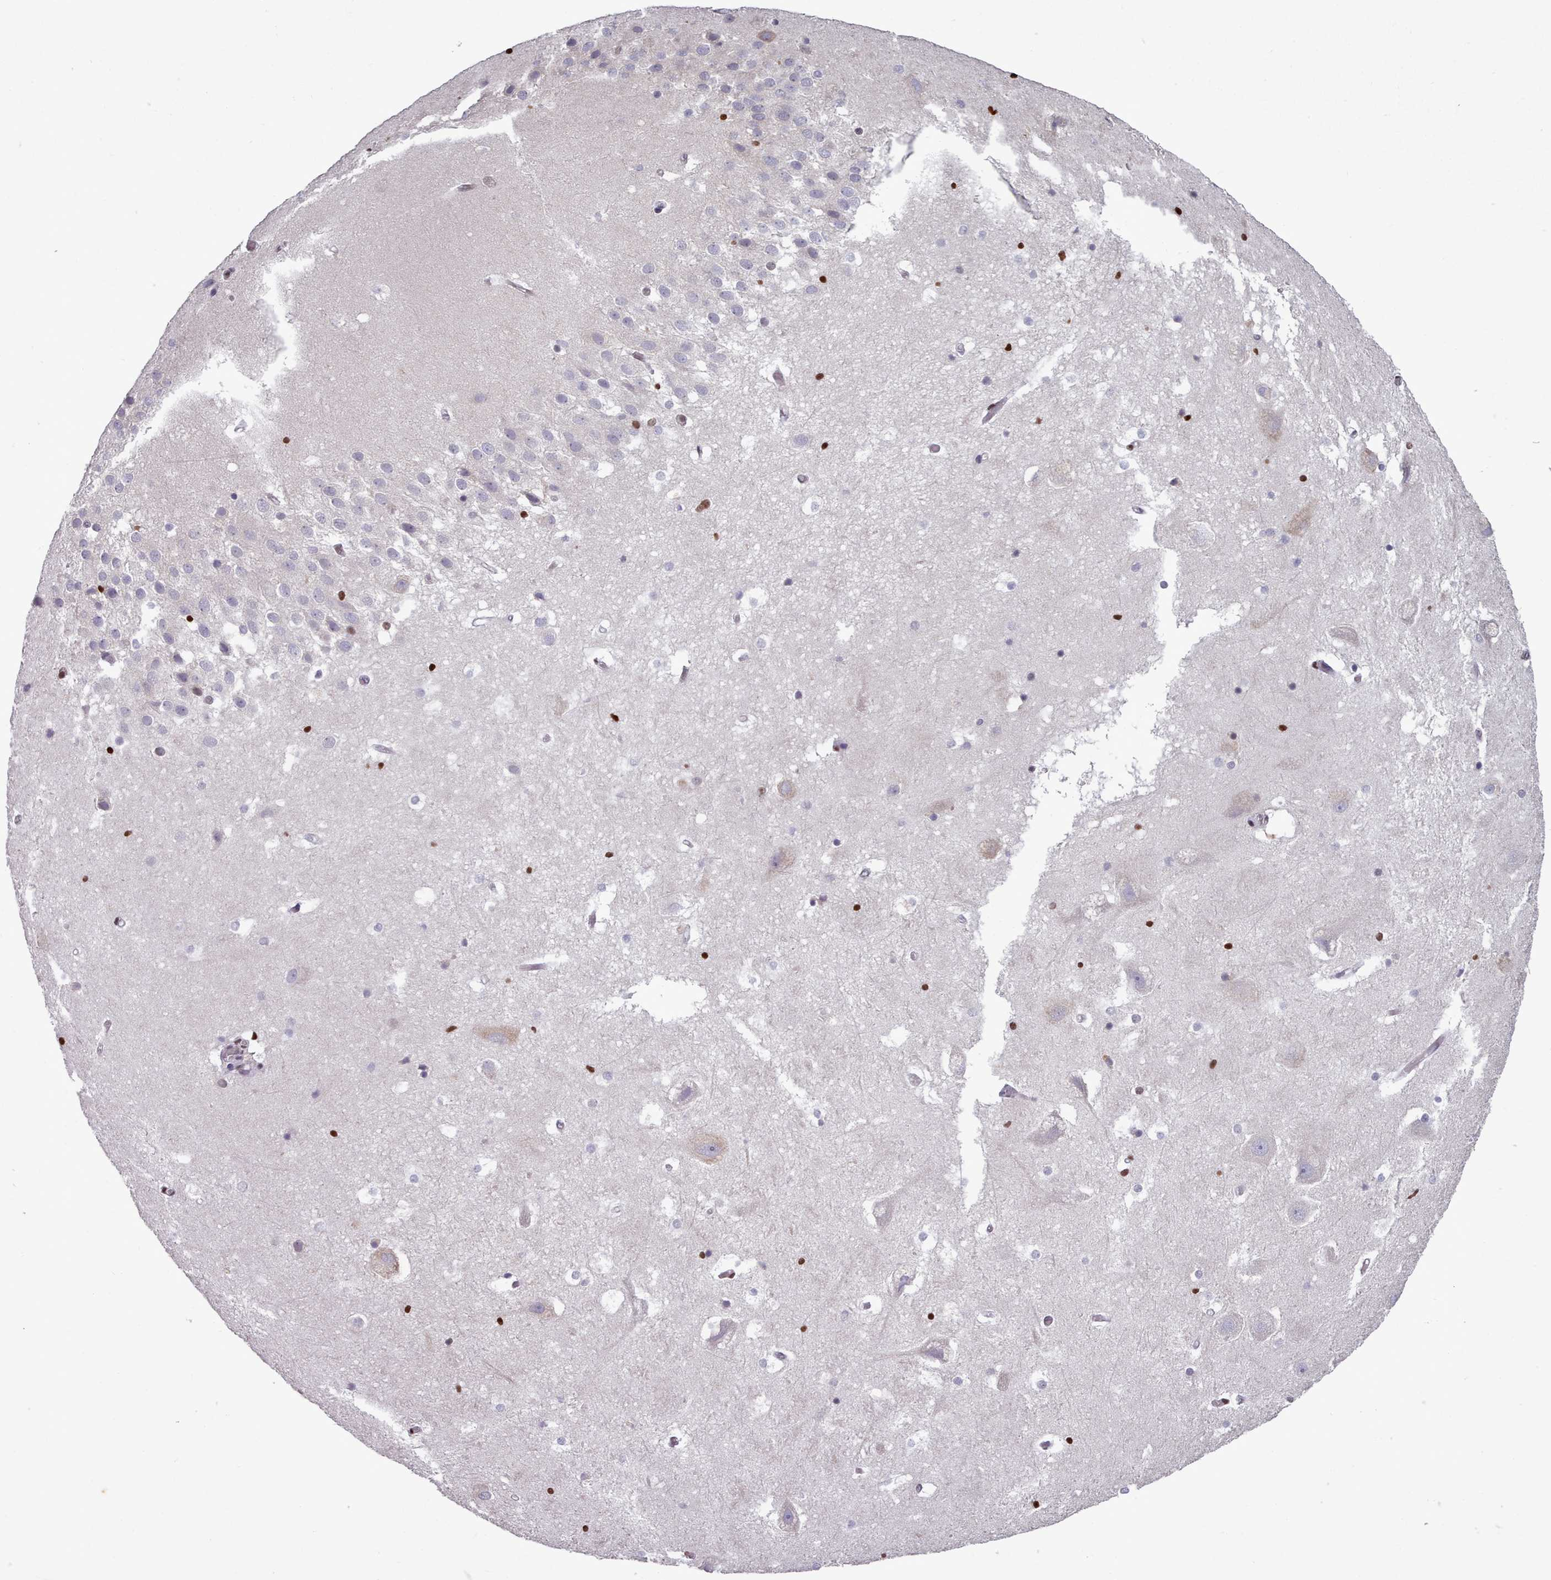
{"staining": {"intensity": "strong", "quantity": "<25%", "location": "nuclear"}, "tissue": "hippocampus", "cell_type": "Glial cells", "image_type": "normal", "snomed": [{"axis": "morphology", "description": "Normal tissue, NOS"}, {"axis": "topography", "description": "Hippocampus"}], "caption": "Brown immunohistochemical staining in unremarkable human hippocampus exhibits strong nuclear expression in about <25% of glial cells. (DAB (3,3'-diaminobenzidine) IHC with brightfield microscopy, high magnification).", "gene": "KCNT2", "patient": {"sex": "female", "age": 52}}